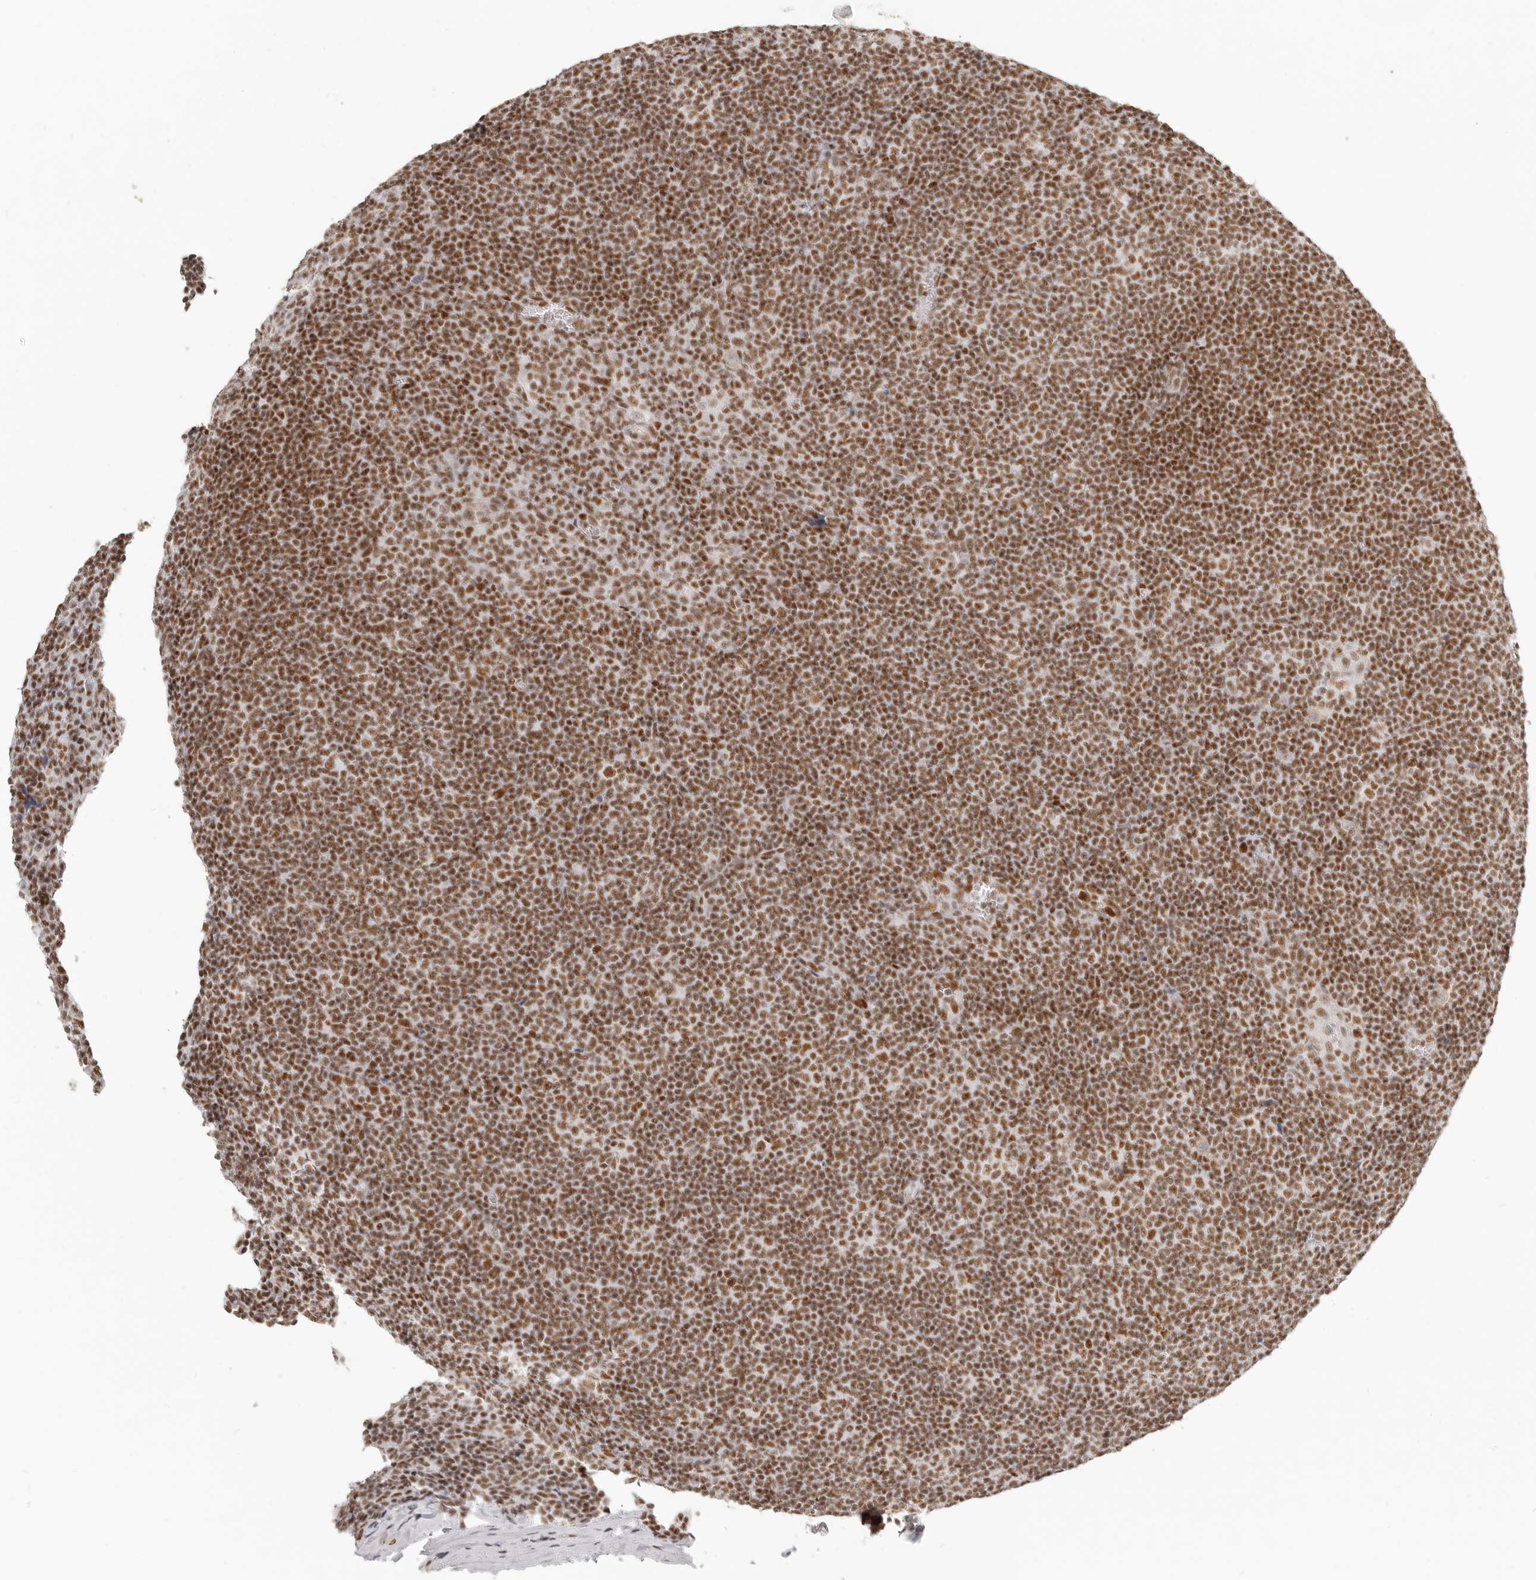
{"staining": {"intensity": "moderate", "quantity": "<25%", "location": "nuclear"}, "tissue": "tonsil", "cell_type": "Germinal center cells", "image_type": "normal", "snomed": [{"axis": "morphology", "description": "Normal tissue, NOS"}, {"axis": "topography", "description": "Tonsil"}], "caption": "An image of tonsil stained for a protein shows moderate nuclear brown staining in germinal center cells.", "gene": "GABPA", "patient": {"sex": "male", "age": 37}}